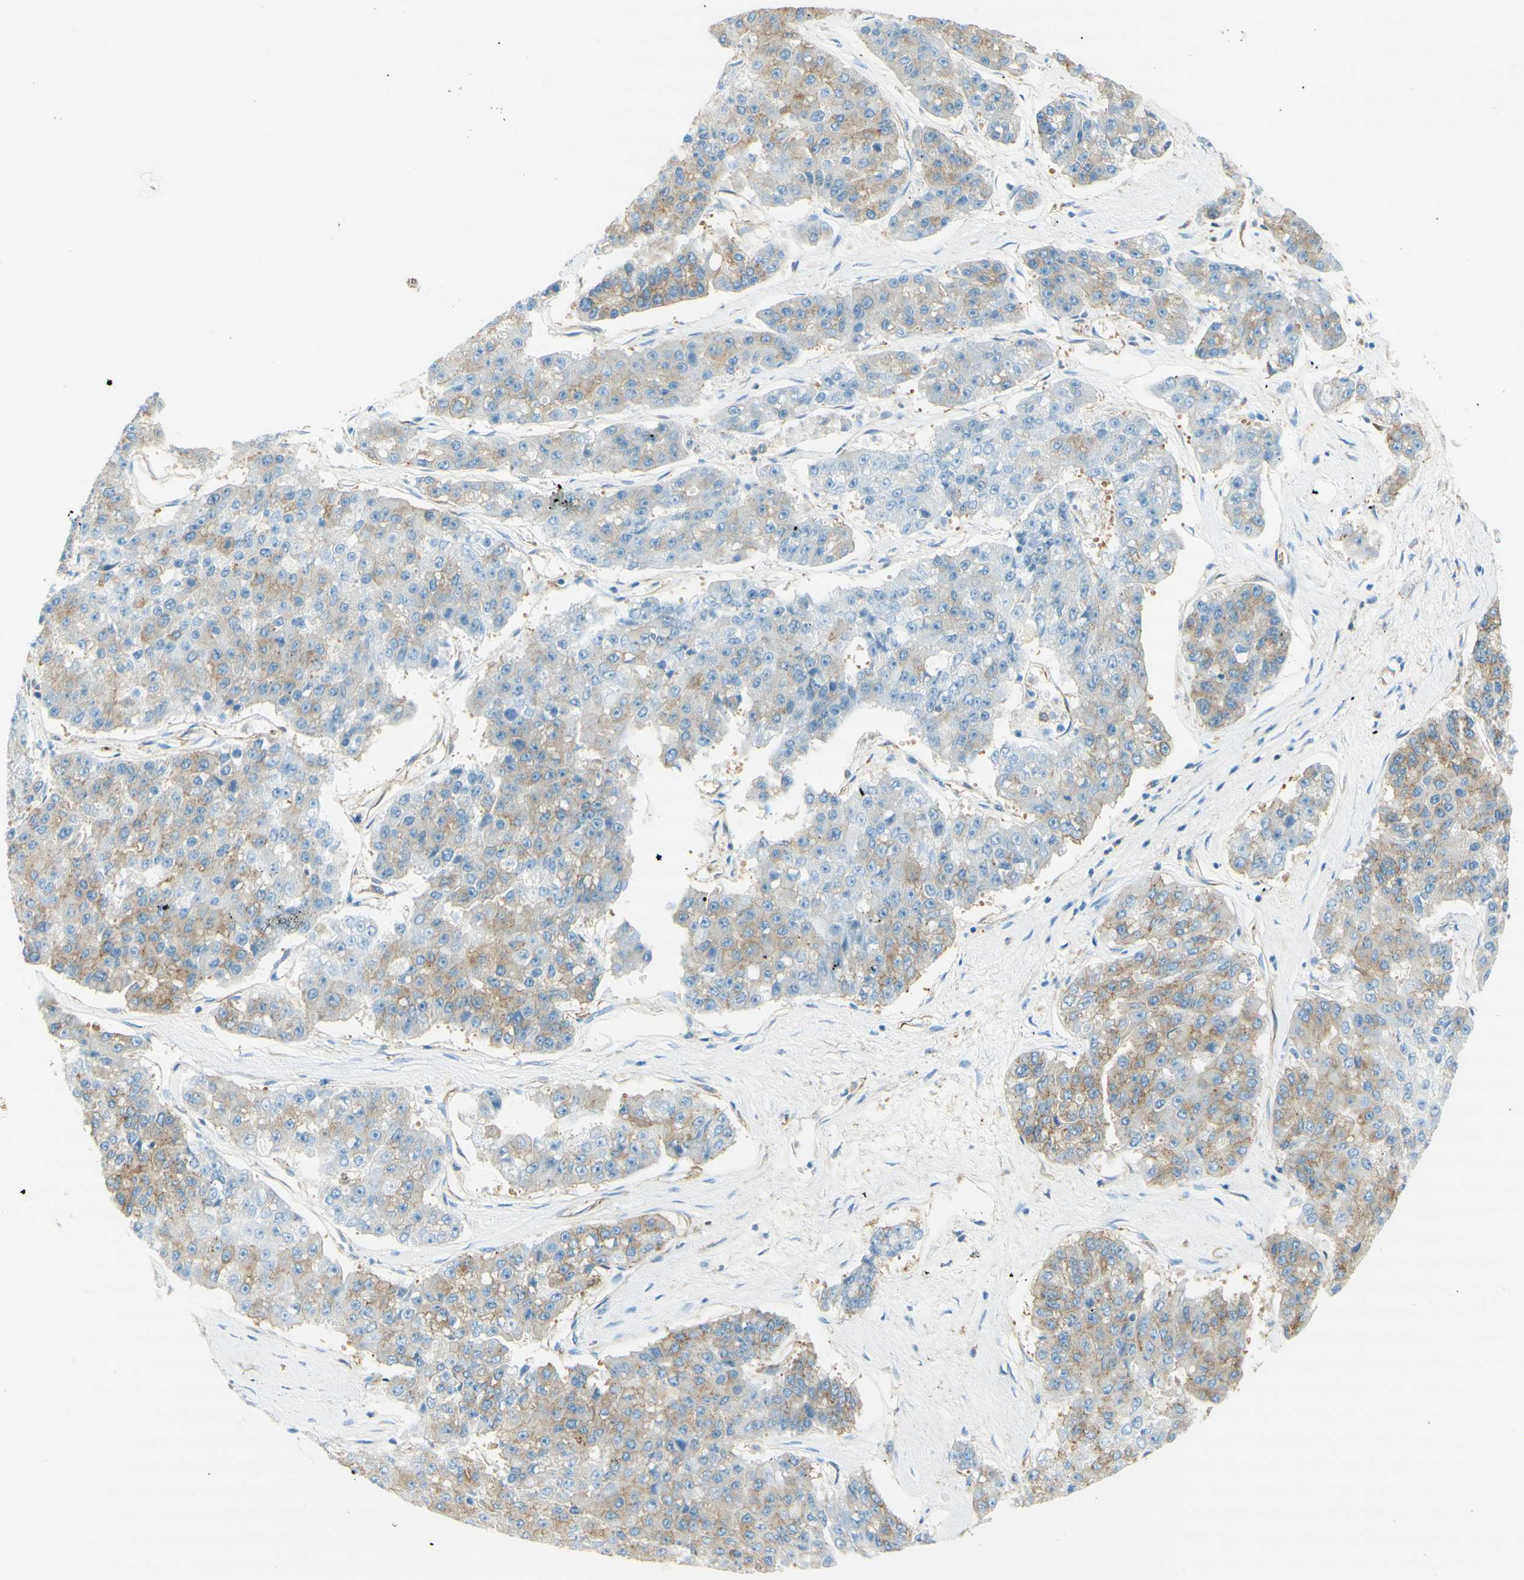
{"staining": {"intensity": "weak", "quantity": "<25%", "location": "cytoplasmic/membranous"}, "tissue": "pancreatic cancer", "cell_type": "Tumor cells", "image_type": "cancer", "snomed": [{"axis": "morphology", "description": "Adenocarcinoma, NOS"}, {"axis": "topography", "description": "Pancreas"}], "caption": "Immunohistochemical staining of human pancreatic adenocarcinoma shows no significant staining in tumor cells.", "gene": "CLTC", "patient": {"sex": "male", "age": 50}}